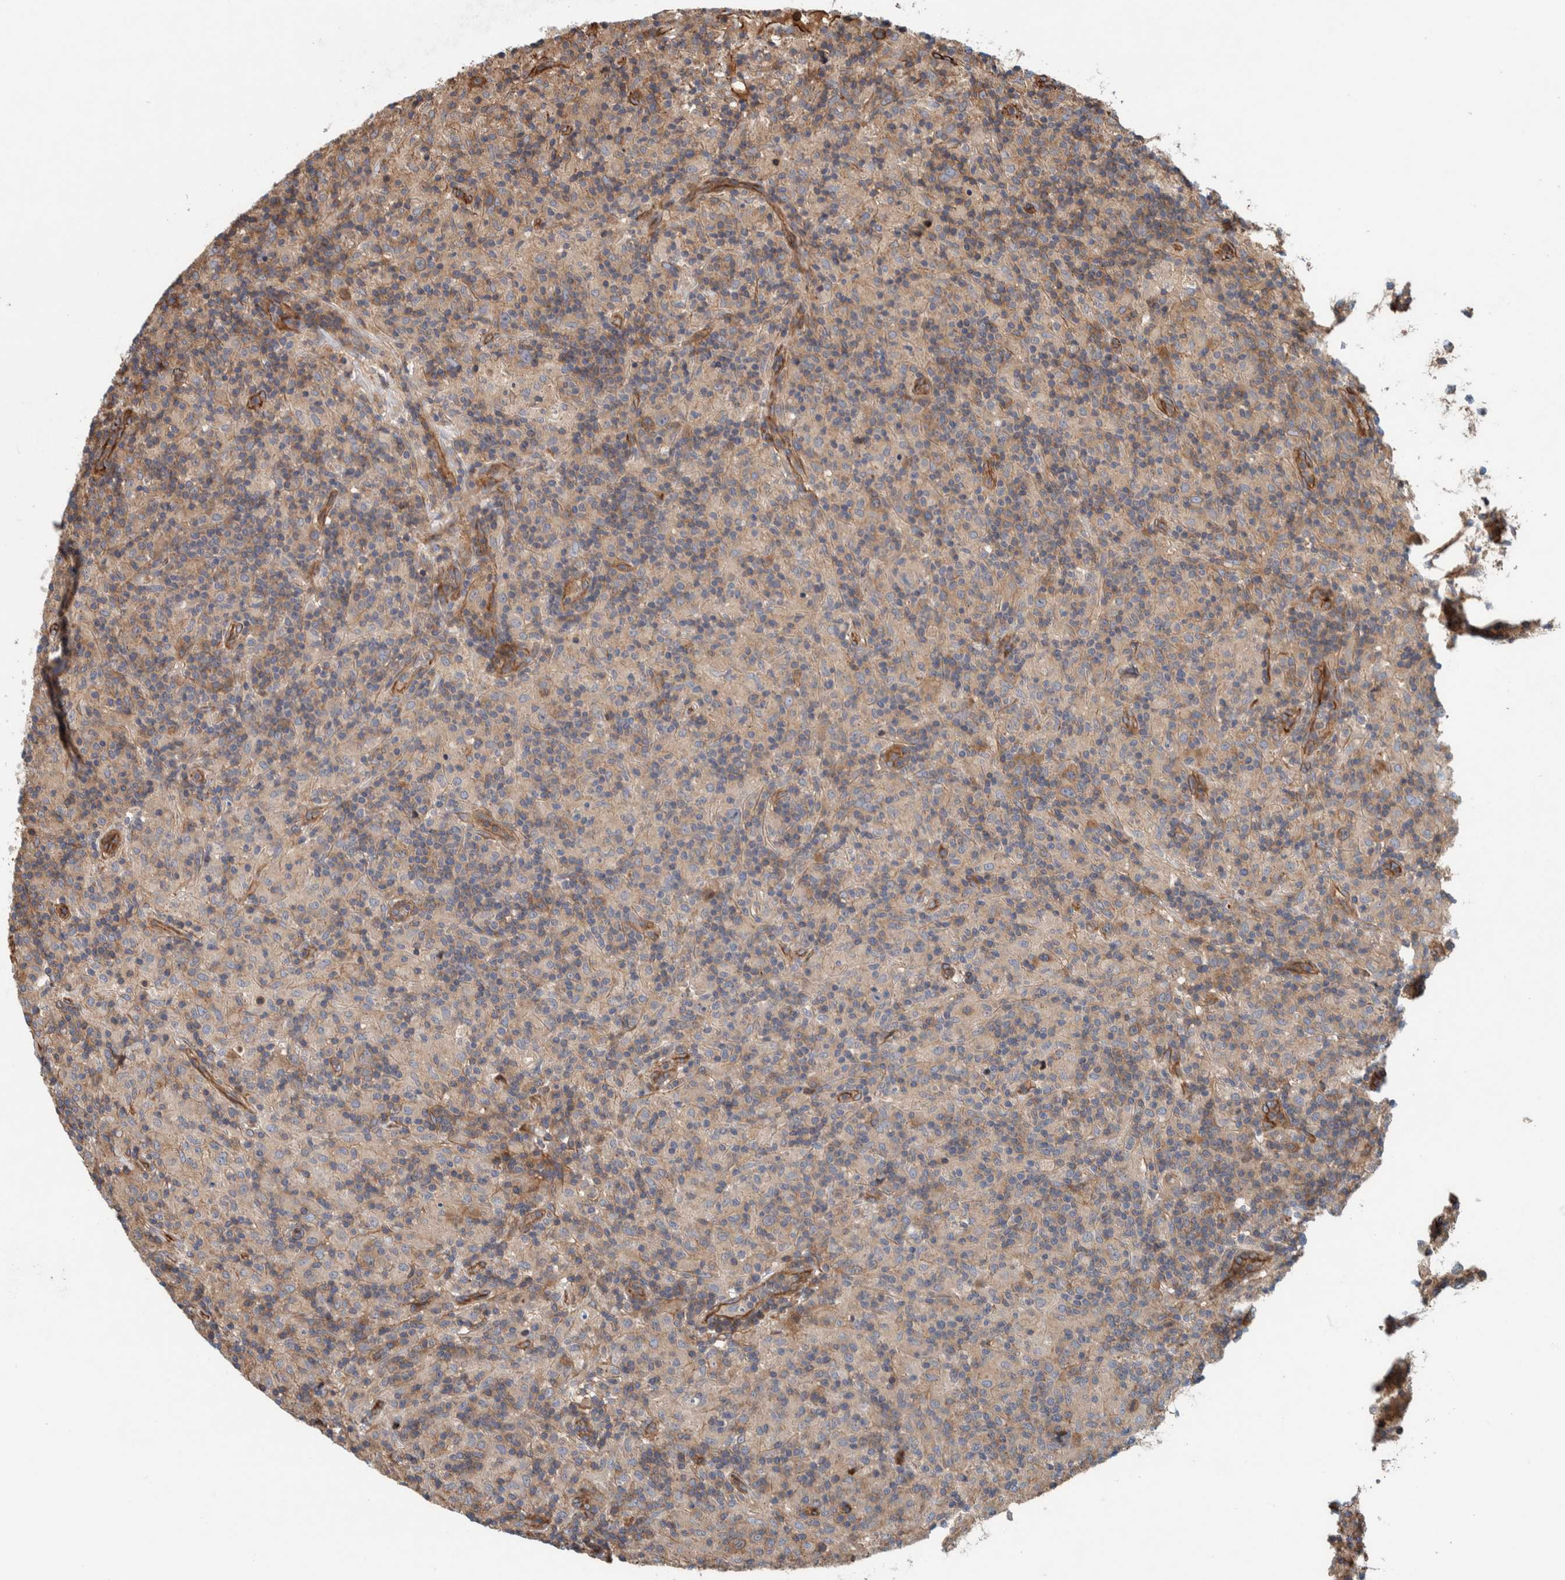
{"staining": {"intensity": "weak", "quantity": "<25%", "location": "cytoplasmic/membranous"}, "tissue": "lymphoma", "cell_type": "Tumor cells", "image_type": "cancer", "snomed": [{"axis": "morphology", "description": "Hodgkin's disease, NOS"}, {"axis": "topography", "description": "Lymph node"}], "caption": "An image of Hodgkin's disease stained for a protein shows no brown staining in tumor cells. (DAB IHC, high magnification).", "gene": "PKD1L1", "patient": {"sex": "male", "age": 70}}